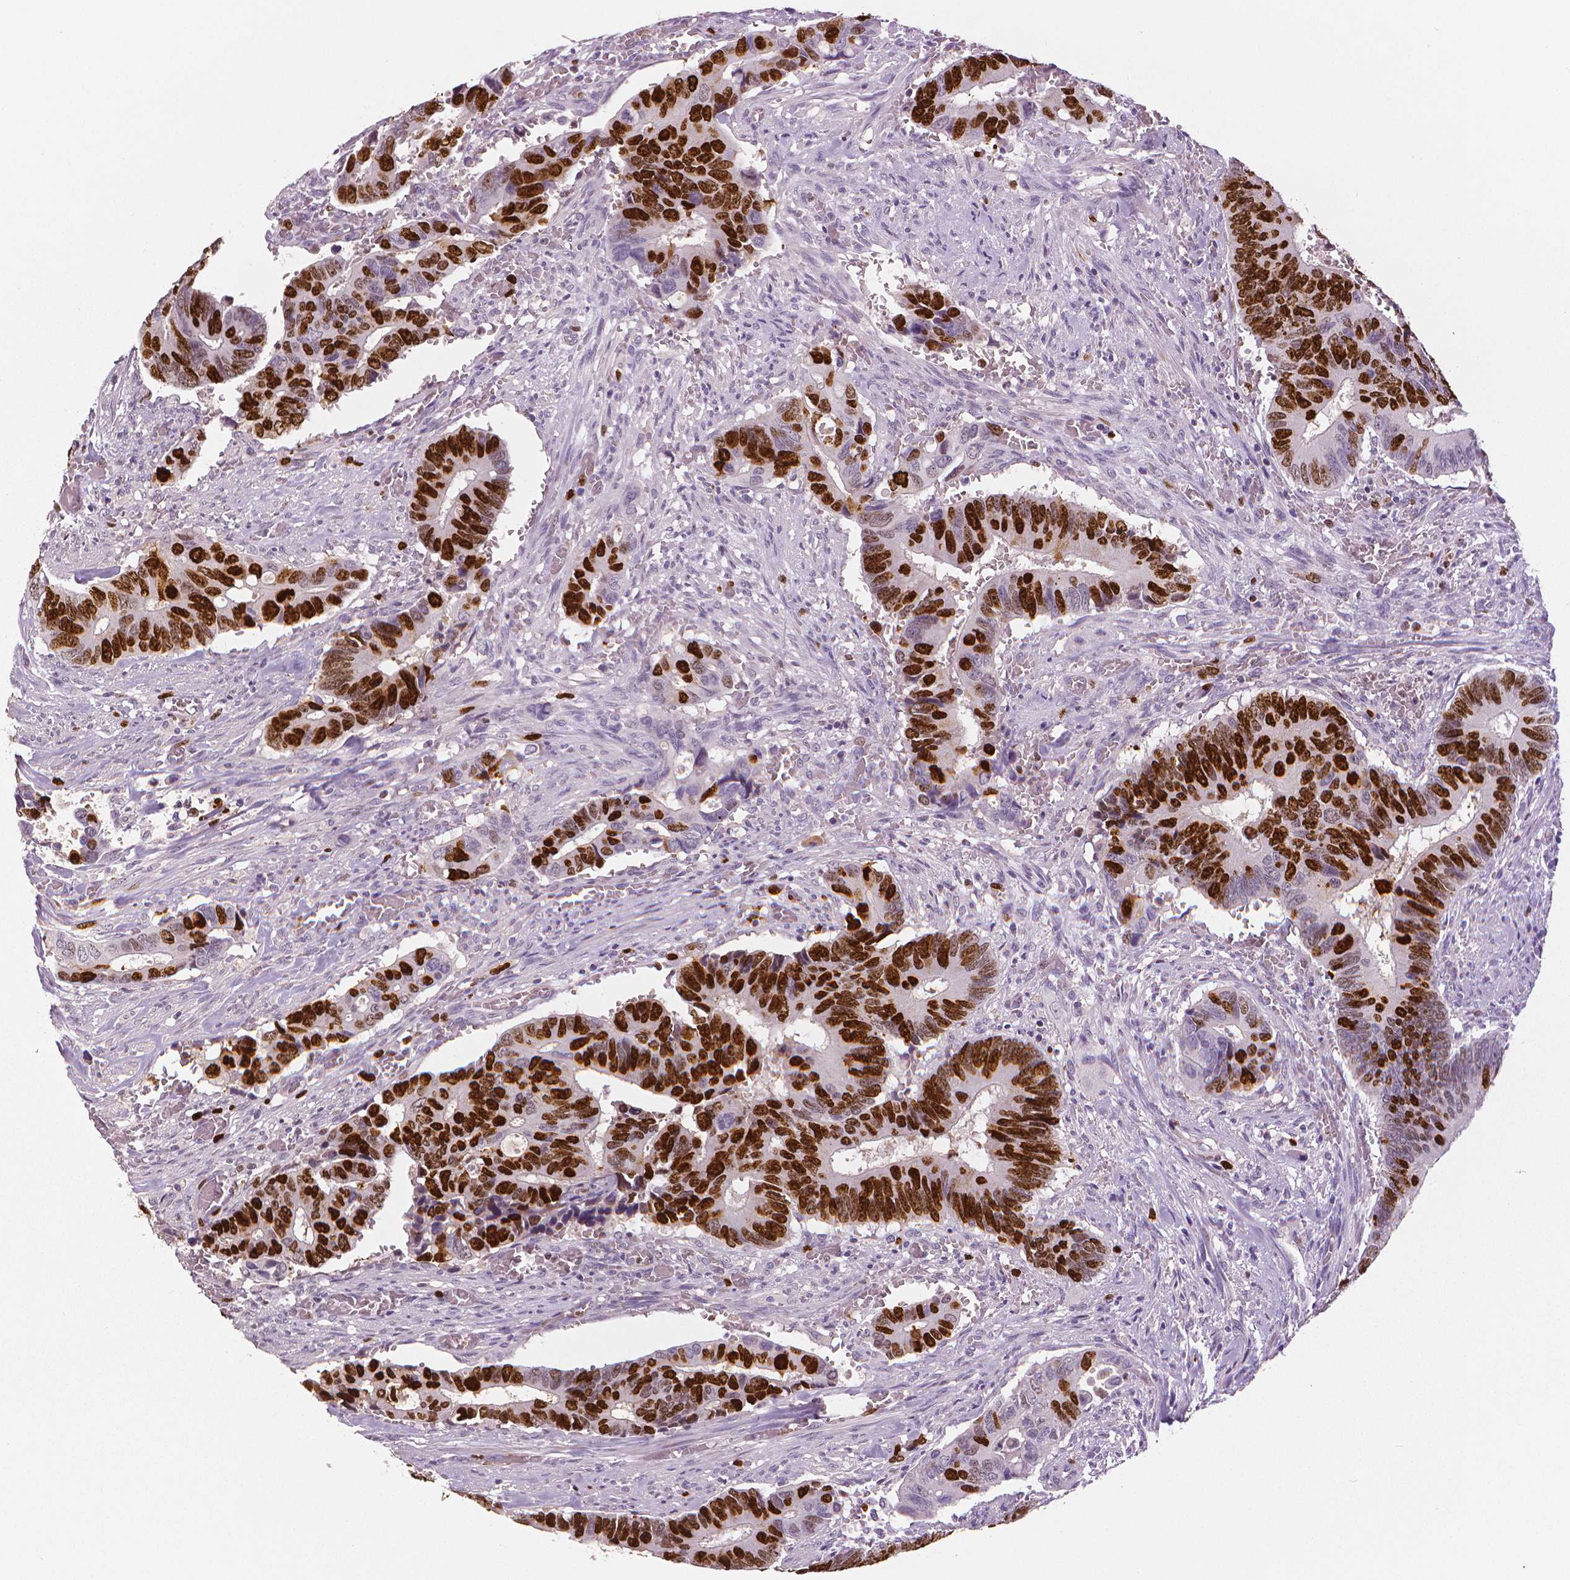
{"staining": {"intensity": "strong", "quantity": ">75%", "location": "nuclear"}, "tissue": "colorectal cancer", "cell_type": "Tumor cells", "image_type": "cancer", "snomed": [{"axis": "morphology", "description": "Adenocarcinoma, NOS"}, {"axis": "topography", "description": "Colon"}], "caption": "Brown immunohistochemical staining in colorectal cancer demonstrates strong nuclear positivity in approximately >75% of tumor cells.", "gene": "MKI67", "patient": {"sex": "male", "age": 49}}